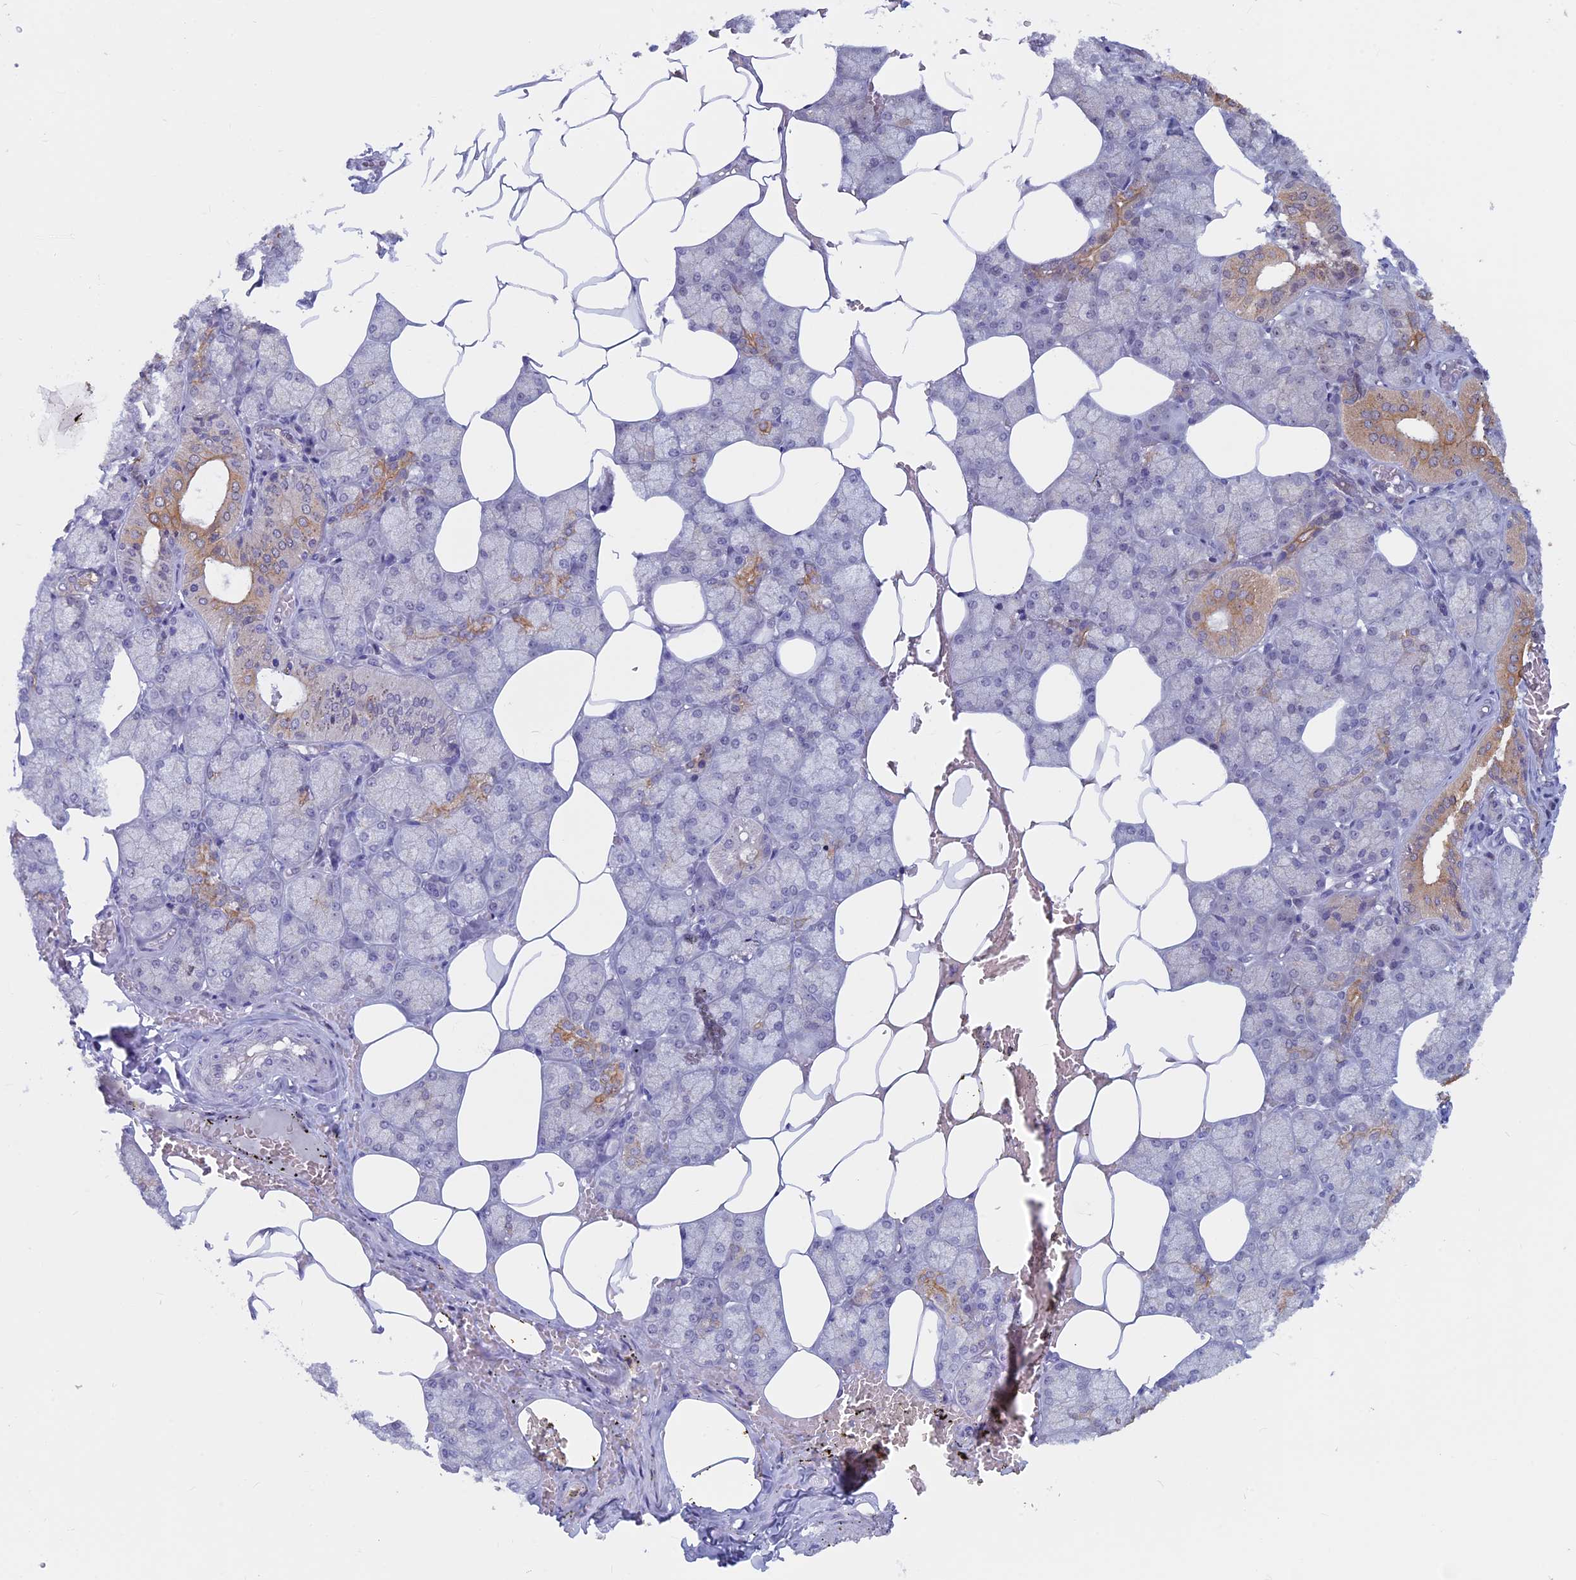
{"staining": {"intensity": "moderate", "quantity": "25%-75%", "location": "cytoplasmic/membranous,nuclear"}, "tissue": "salivary gland", "cell_type": "Glandular cells", "image_type": "normal", "snomed": [{"axis": "morphology", "description": "Normal tissue, NOS"}, {"axis": "topography", "description": "Salivary gland"}], "caption": "Brown immunohistochemical staining in benign salivary gland shows moderate cytoplasmic/membranous,nuclear positivity in approximately 25%-75% of glandular cells.", "gene": "SPIRE1", "patient": {"sex": "male", "age": 62}}